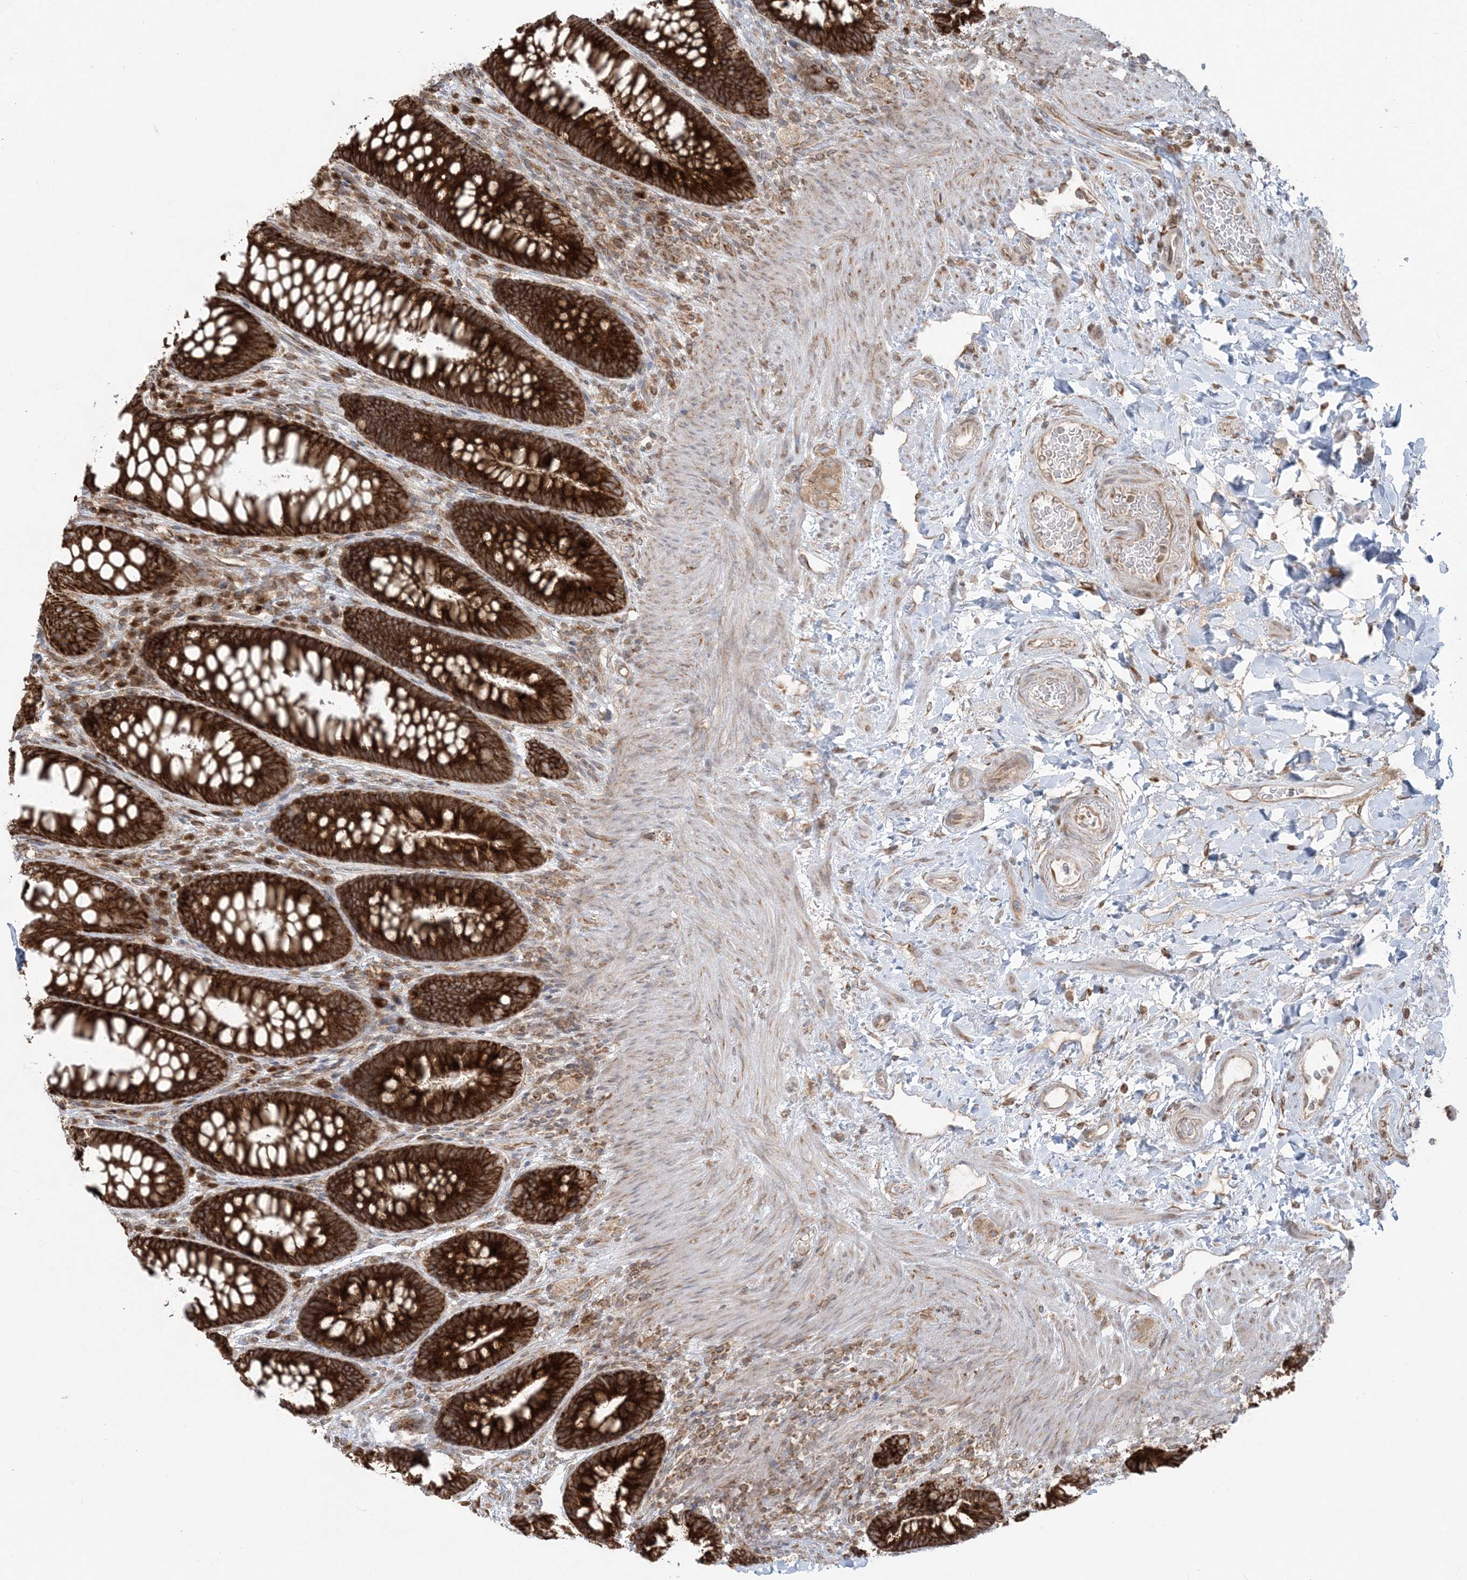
{"staining": {"intensity": "strong", "quantity": ">75%", "location": "cytoplasmic/membranous"}, "tissue": "rectum", "cell_type": "Glandular cells", "image_type": "normal", "snomed": [{"axis": "morphology", "description": "Normal tissue, NOS"}, {"axis": "topography", "description": "Rectum"}], "caption": "The photomicrograph demonstrates a brown stain indicating the presence of a protein in the cytoplasmic/membranous of glandular cells in rectum. Ihc stains the protein in brown and the nuclei are stained blue.", "gene": "UBXN4", "patient": {"sex": "female", "age": 46}}